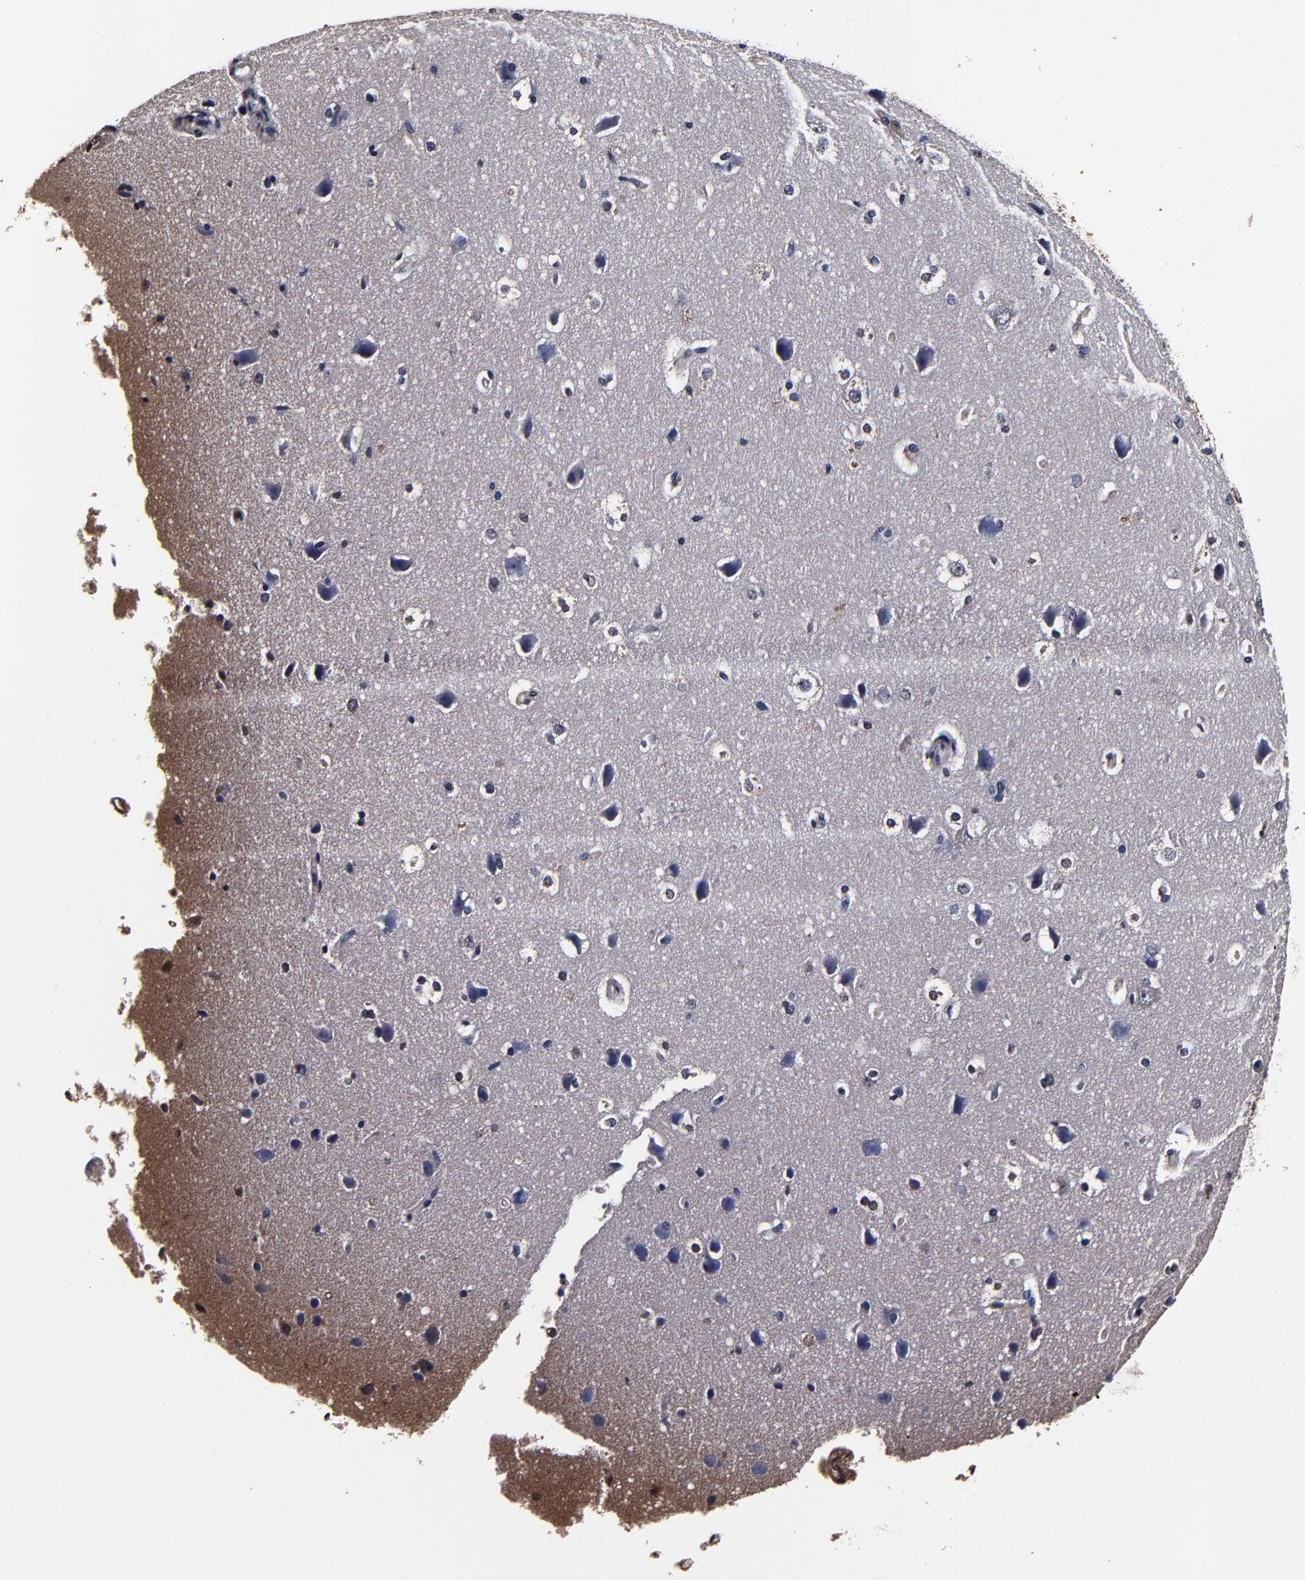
{"staining": {"intensity": "moderate", "quantity": "25%-75%", "location": "cytoplasmic/membranous"}, "tissue": "cerebral cortex", "cell_type": "Endothelial cells", "image_type": "normal", "snomed": [{"axis": "morphology", "description": "Normal tissue, NOS"}, {"axis": "topography", "description": "Cerebral cortex"}], "caption": "High-power microscopy captured an immunohistochemistry (IHC) photomicrograph of unremarkable cerebral cortex, revealing moderate cytoplasmic/membranous positivity in about 25%-75% of endothelial cells.", "gene": "MMP15", "patient": {"sex": "female", "age": 45}}